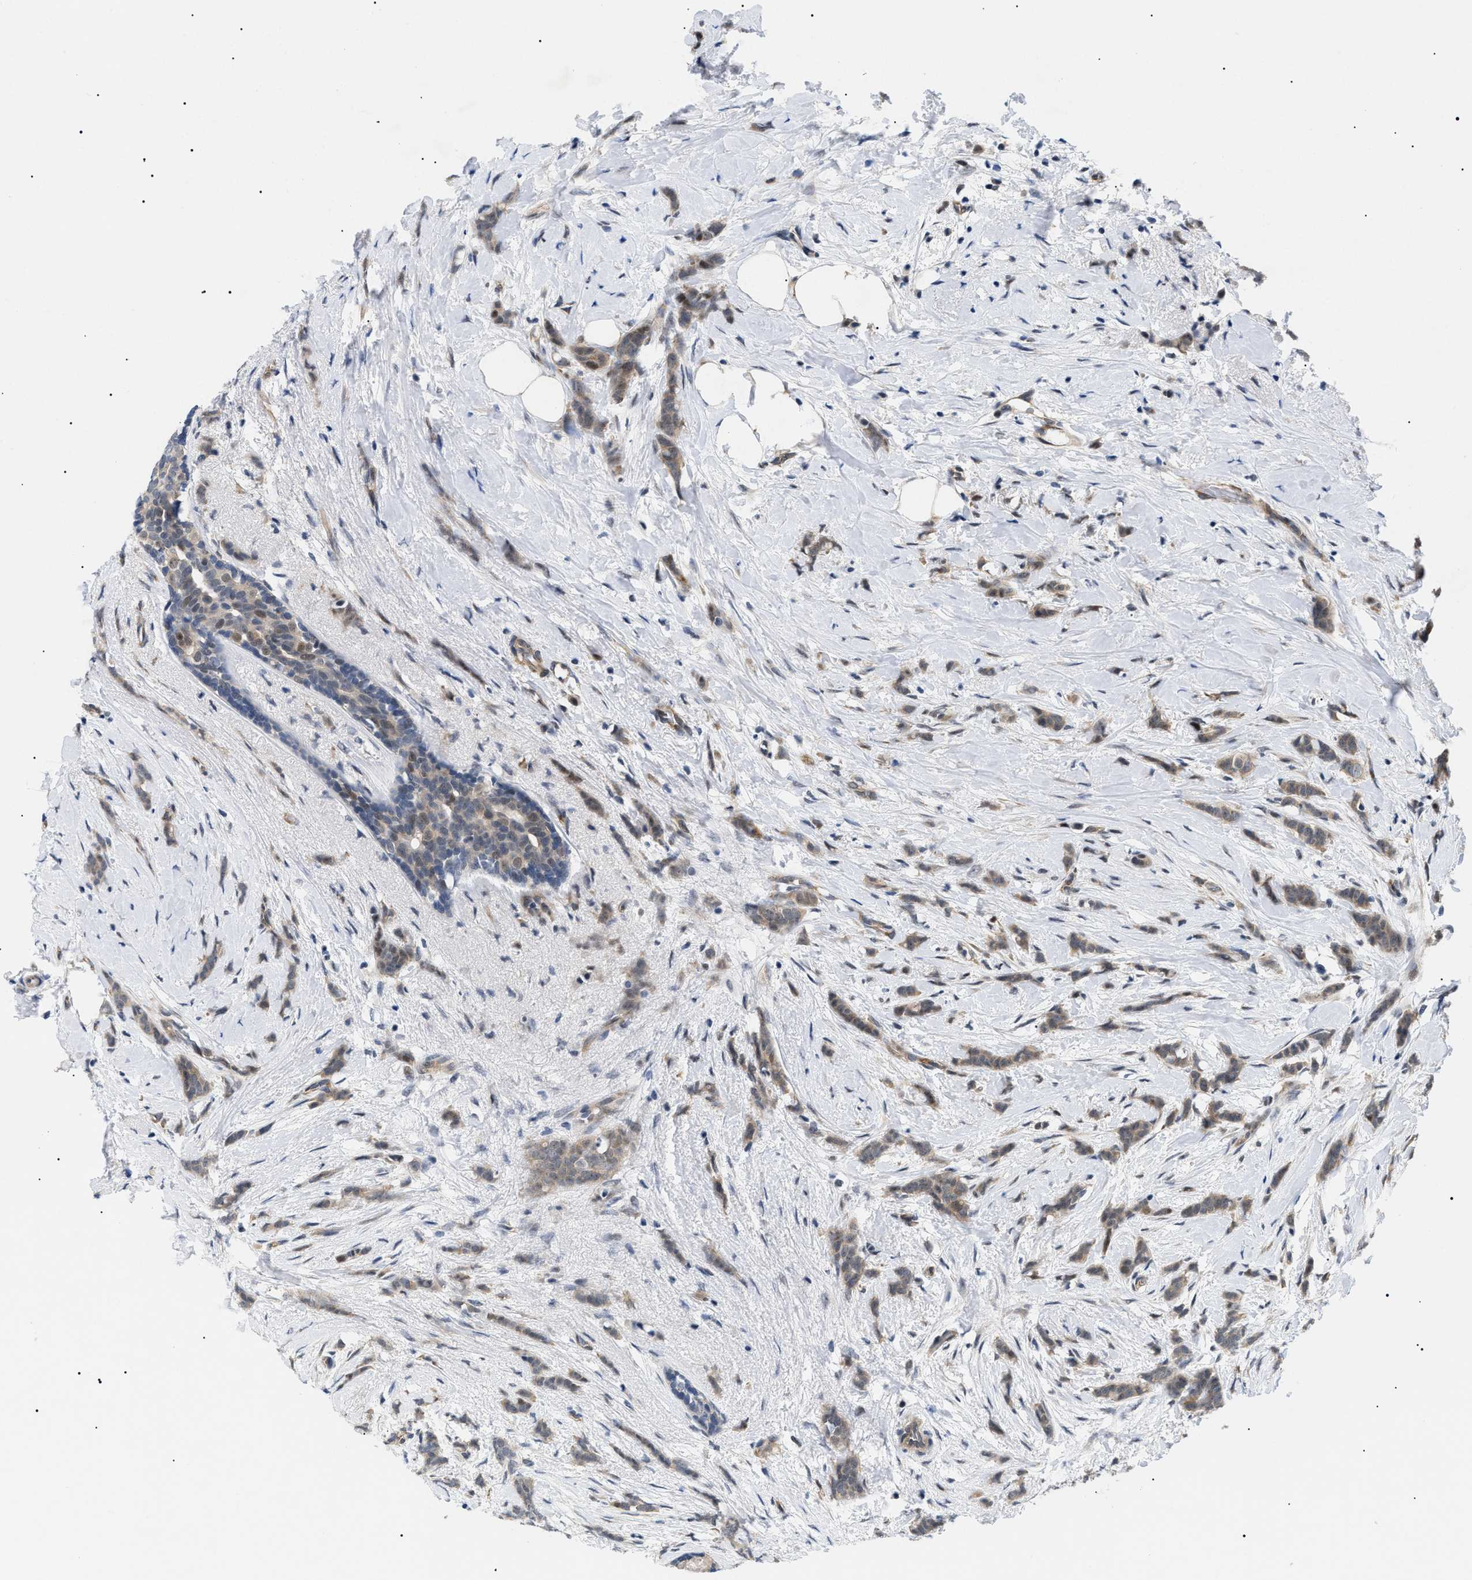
{"staining": {"intensity": "weak", "quantity": ">75%", "location": "cytoplasmic/membranous"}, "tissue": "breast cancer", "cell_type": "Tumor cells", "image_type": "cancer", "snomed": [{"axis": "morphology", "description": "Lobular carcinoma, in situ"}, {"axis": "morphology", "description": "Lobular carcinoma"}, {"axis": "topography", "description": "Breast"}], "caption": "Tumor cells show low levels of weak cytoplasmic/membranous positivity in about >75% of cells in human breast lobular carcinoma in situ. The staining was performed using DAB, with brown indicating positive protein expression. Nuclei are stained blue with hematoxylin.", "gene": "GARRE1", "patient": {"sex": "female", "age": 41}}